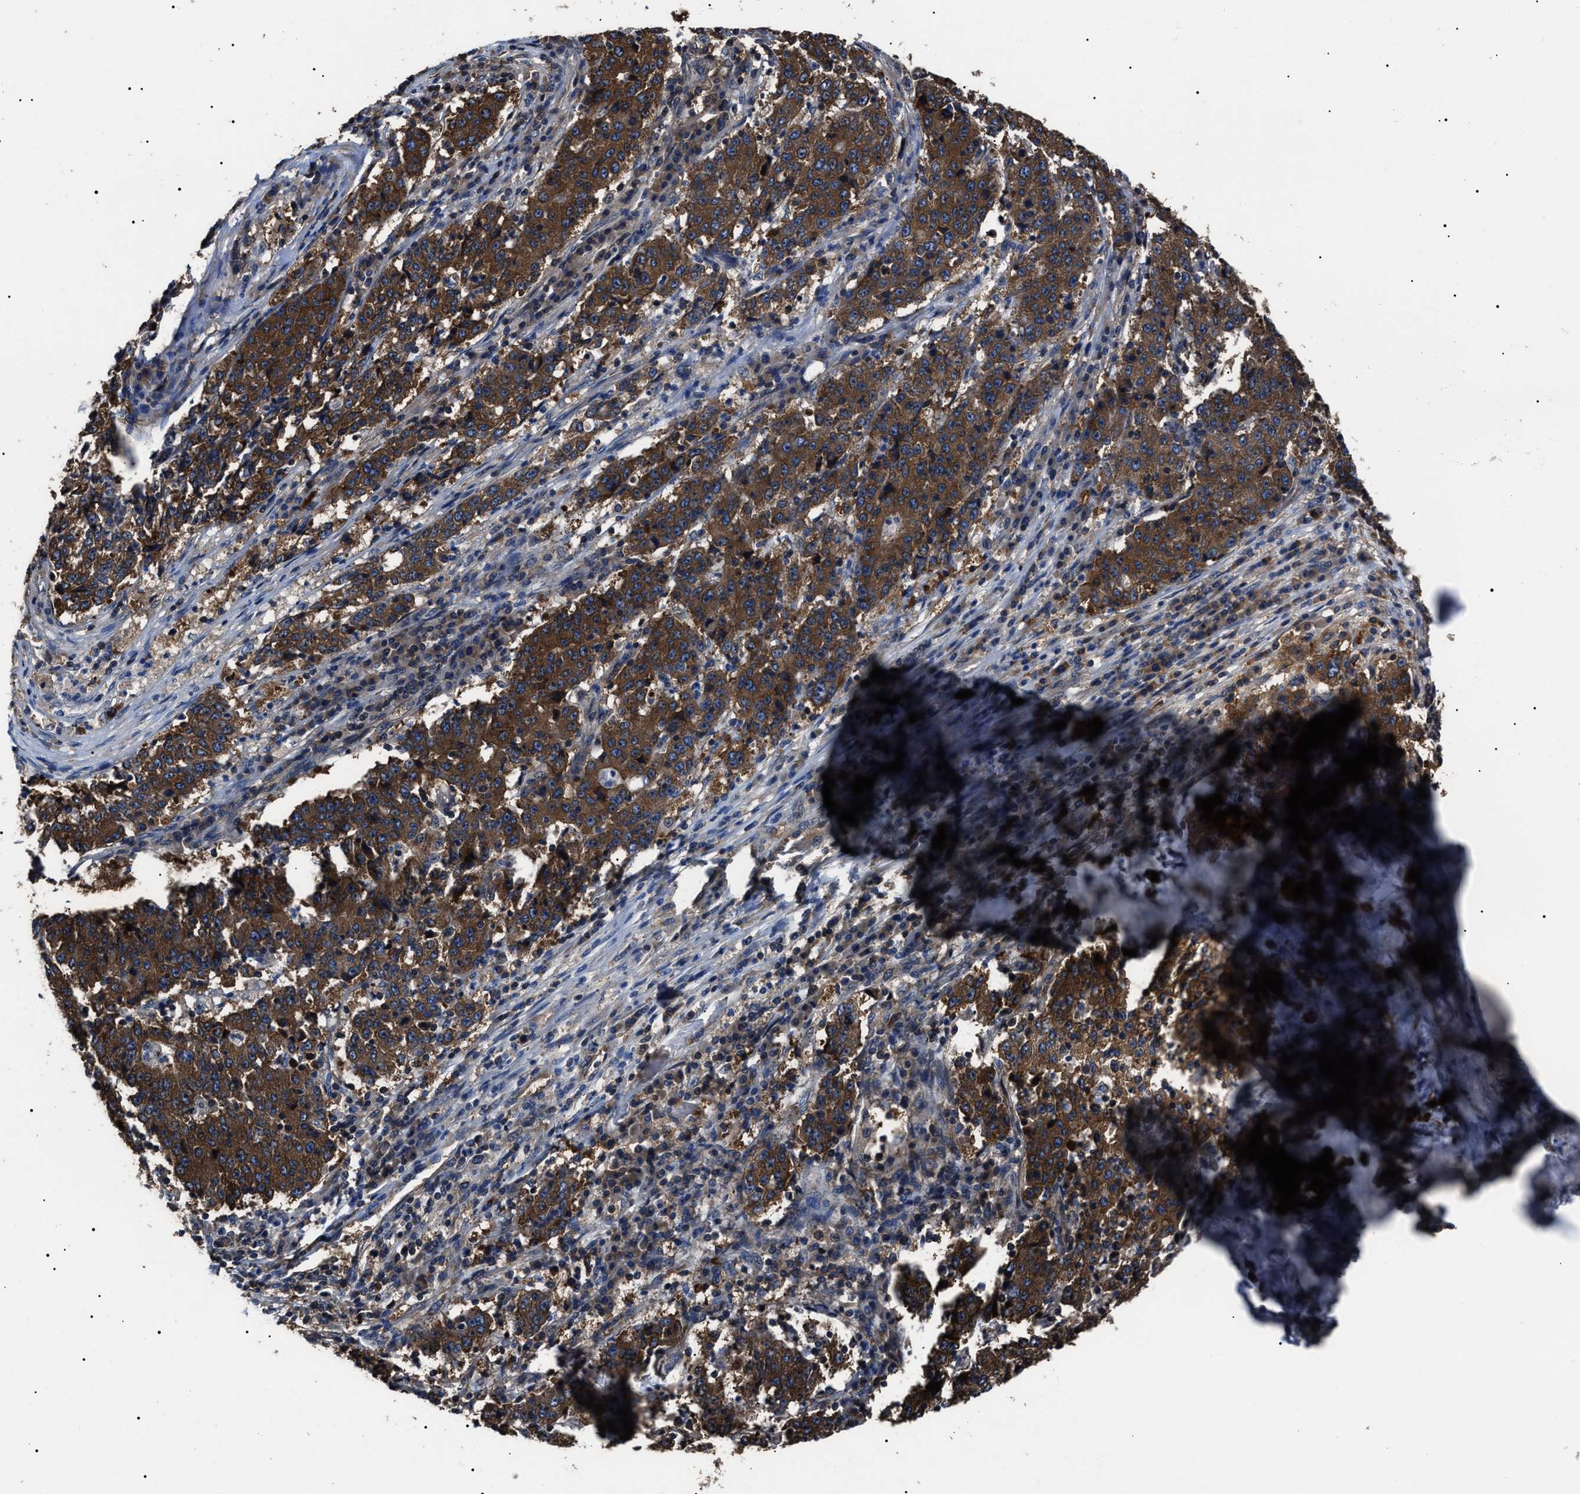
{"staining": {"intensity": "moderate", "quantity": ">75%", "location": "cytoplasmic/membranous"}, "tissue": "stomach cancer", "cell_type": "Tumor cells", "image_type": "cancer", "snomed": [{"axis": "morphology", "description": "Adenocarcinoma, NOS"}, {"axis": "topography", "description": "Stomach"}], "caption": "A medium amount of moderate cytoplasmic/membranous staining is appreciated in approximately >75% of tumor cells in adenocarcinoma (stomach) tissue. (DAB IHC with brightfield microscopy, high magnification).", "gene": "CCT8", "patient": {"sex": "male", "age": 59}}